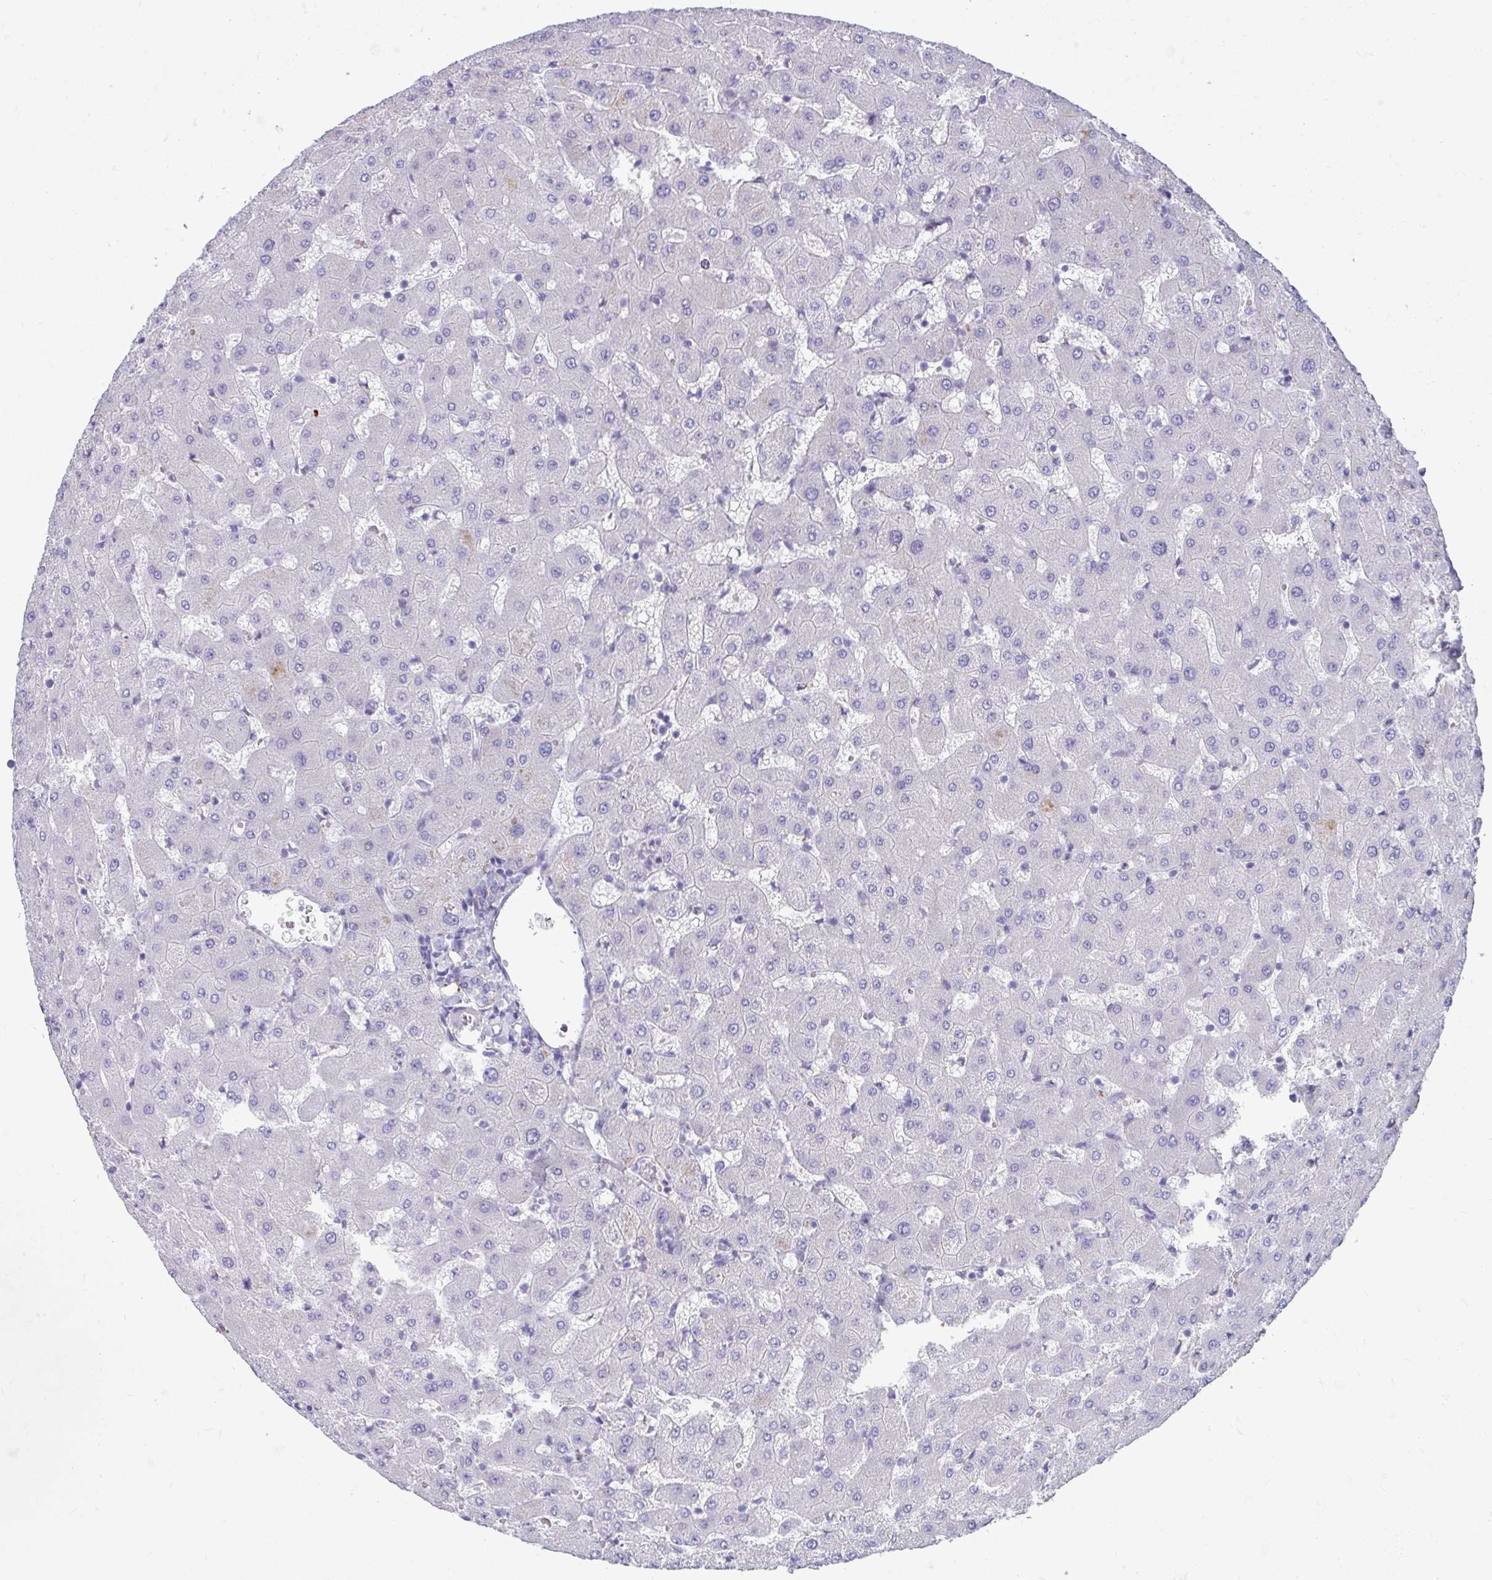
{"staining": {"intensity": "negative", "quantity": "none", "location": "none"}, "tissue": "liver", "cell_type": "Cholangiocytes", "image_type": "normal", "snomed": [{"axis": "morphology", "description": "Normal tissue, NOS"}, {"axis": "topography", "description": "Liver"}], "caption": "The photomicrograph shows no significant expression in cholangiocytes of liver.", "gene": "PIGZ", "patient": {"sex": "female", "age": 63}}